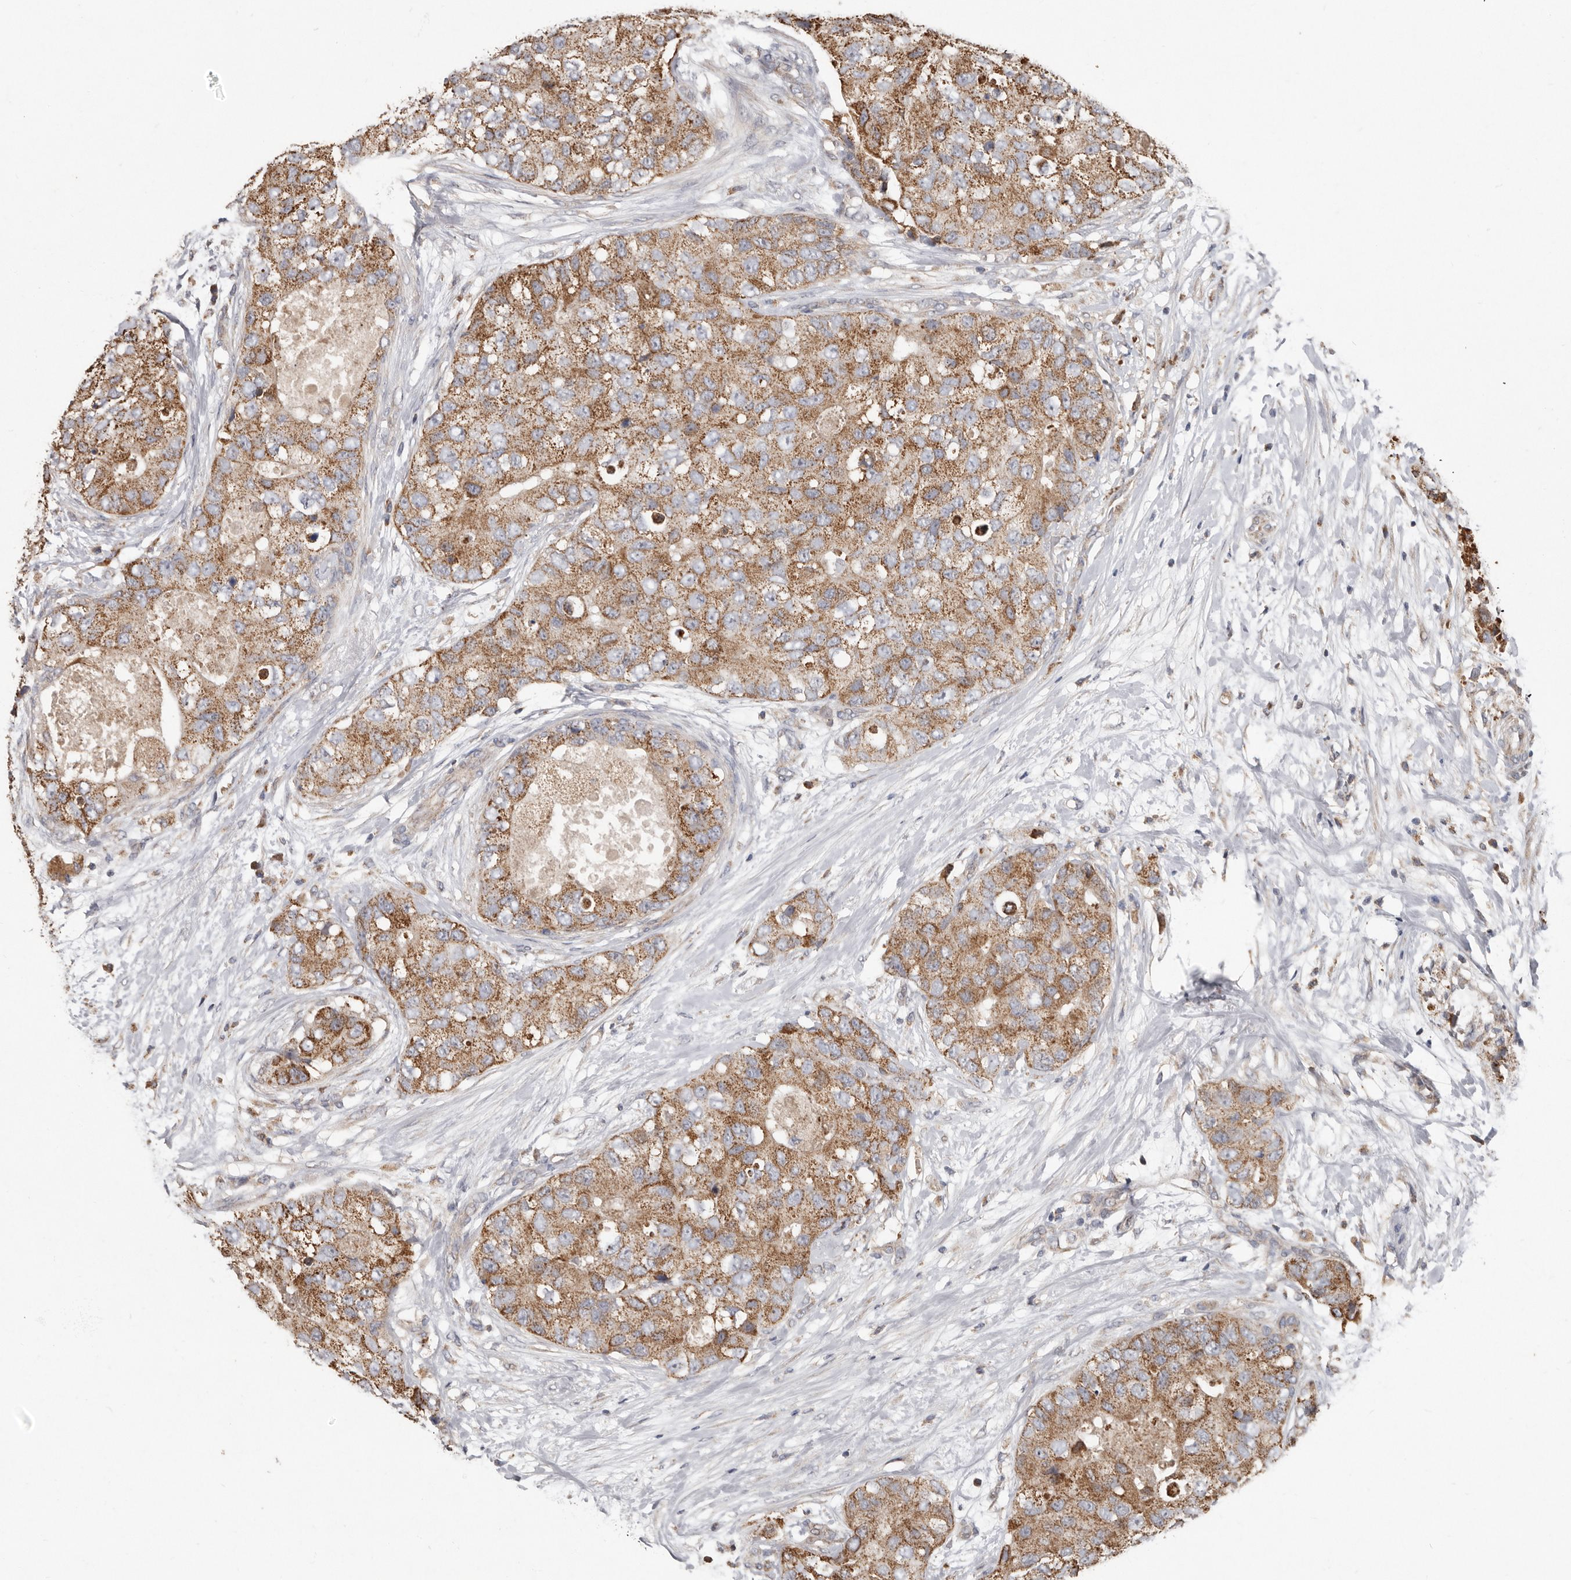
{"staining": {"intensity": "moderate", "quantity": ">75%", "location": "cytoplasmic/membranous"}, "tissue": "breast cancer", "cell_type": "Tumor cells", "image_type": "cancer", "snomed": [{"axis": "morphology", "description": "Duct carcinoma"}, {"axis": "topography", "description": "Breast"}], "caption": "Human intraductal carcinoma (breast) stained with a protein marker shows moderate staining in tumor cells.", "gene": "KIF26B", "patient": {"sex": "female", "age": 62}}